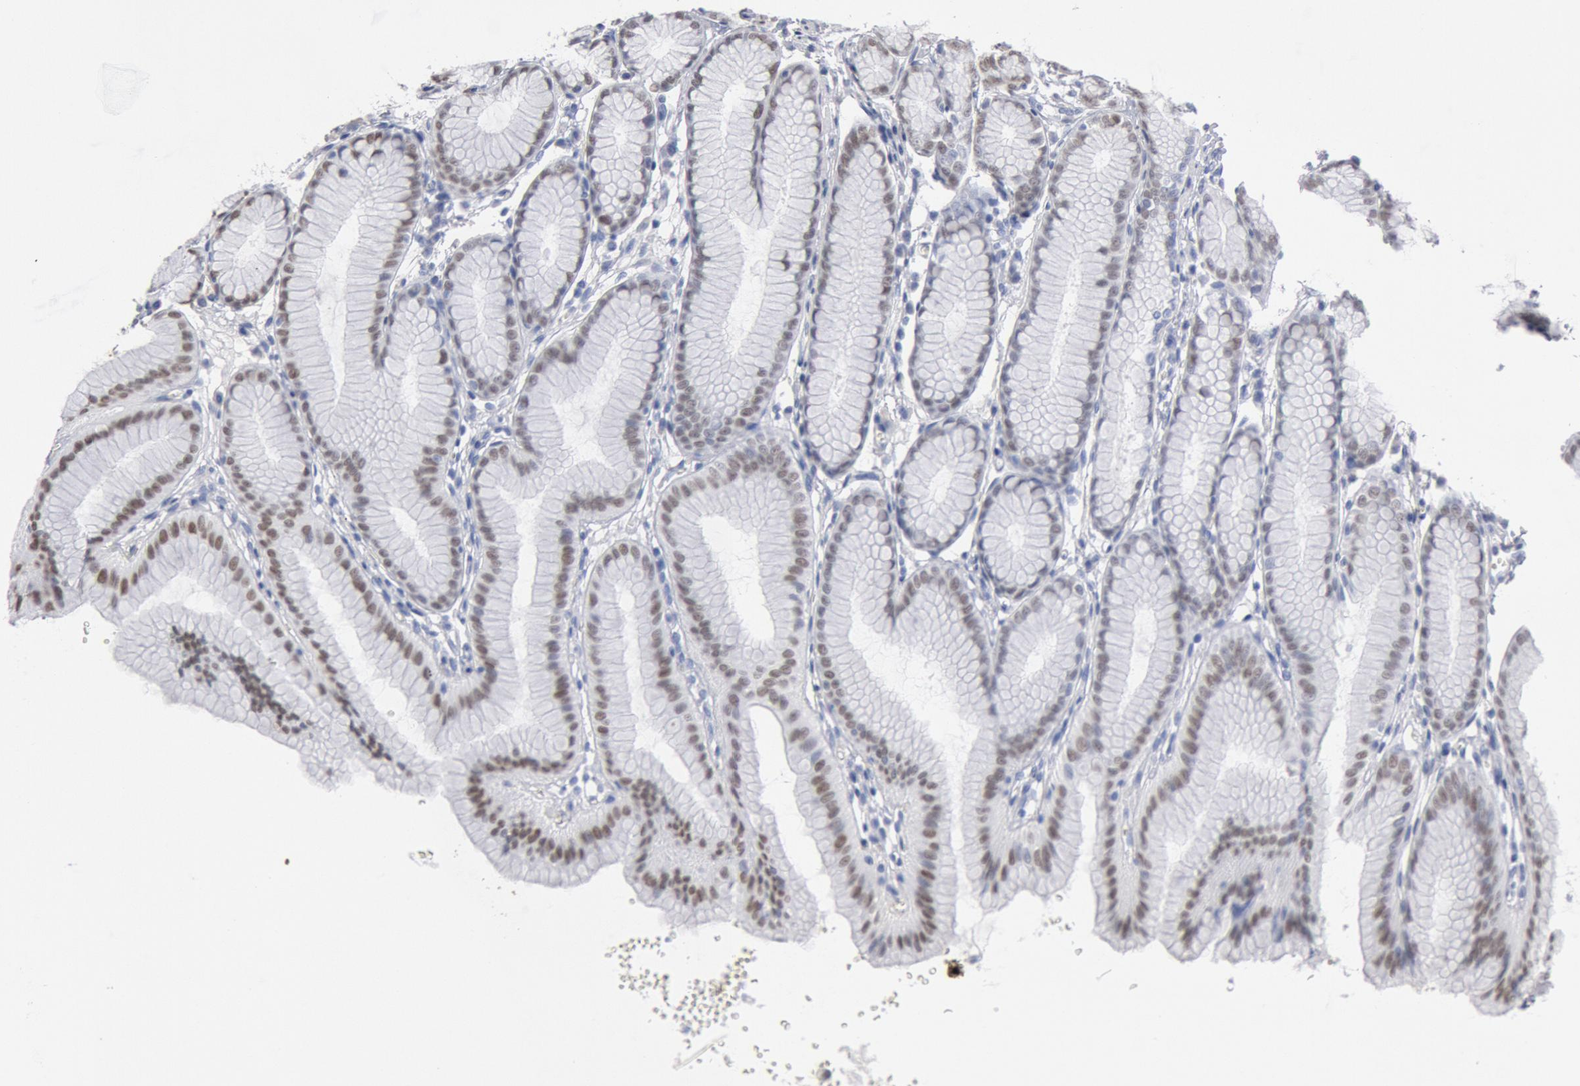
{"staining": {"intensity": "moderate", "quantity": "25%-75%", "location": "nuclear"}, "tissue": "stomach", "cell_type": "Glandular cells", "image_type": "normal", "snomed": [{"axis": "morphology", "description": "Normal tissue, NOS"}, {"axis": "topography", "description": "Stomach"}], "caption": "High-power microscopy captured an IHC image of unremarkable stomach, revealing moderate nuclear positivity in about 25%-75% of glandular cells.", "gene": "FOXA2", "patient": {"sex": "male", "age": 42}}